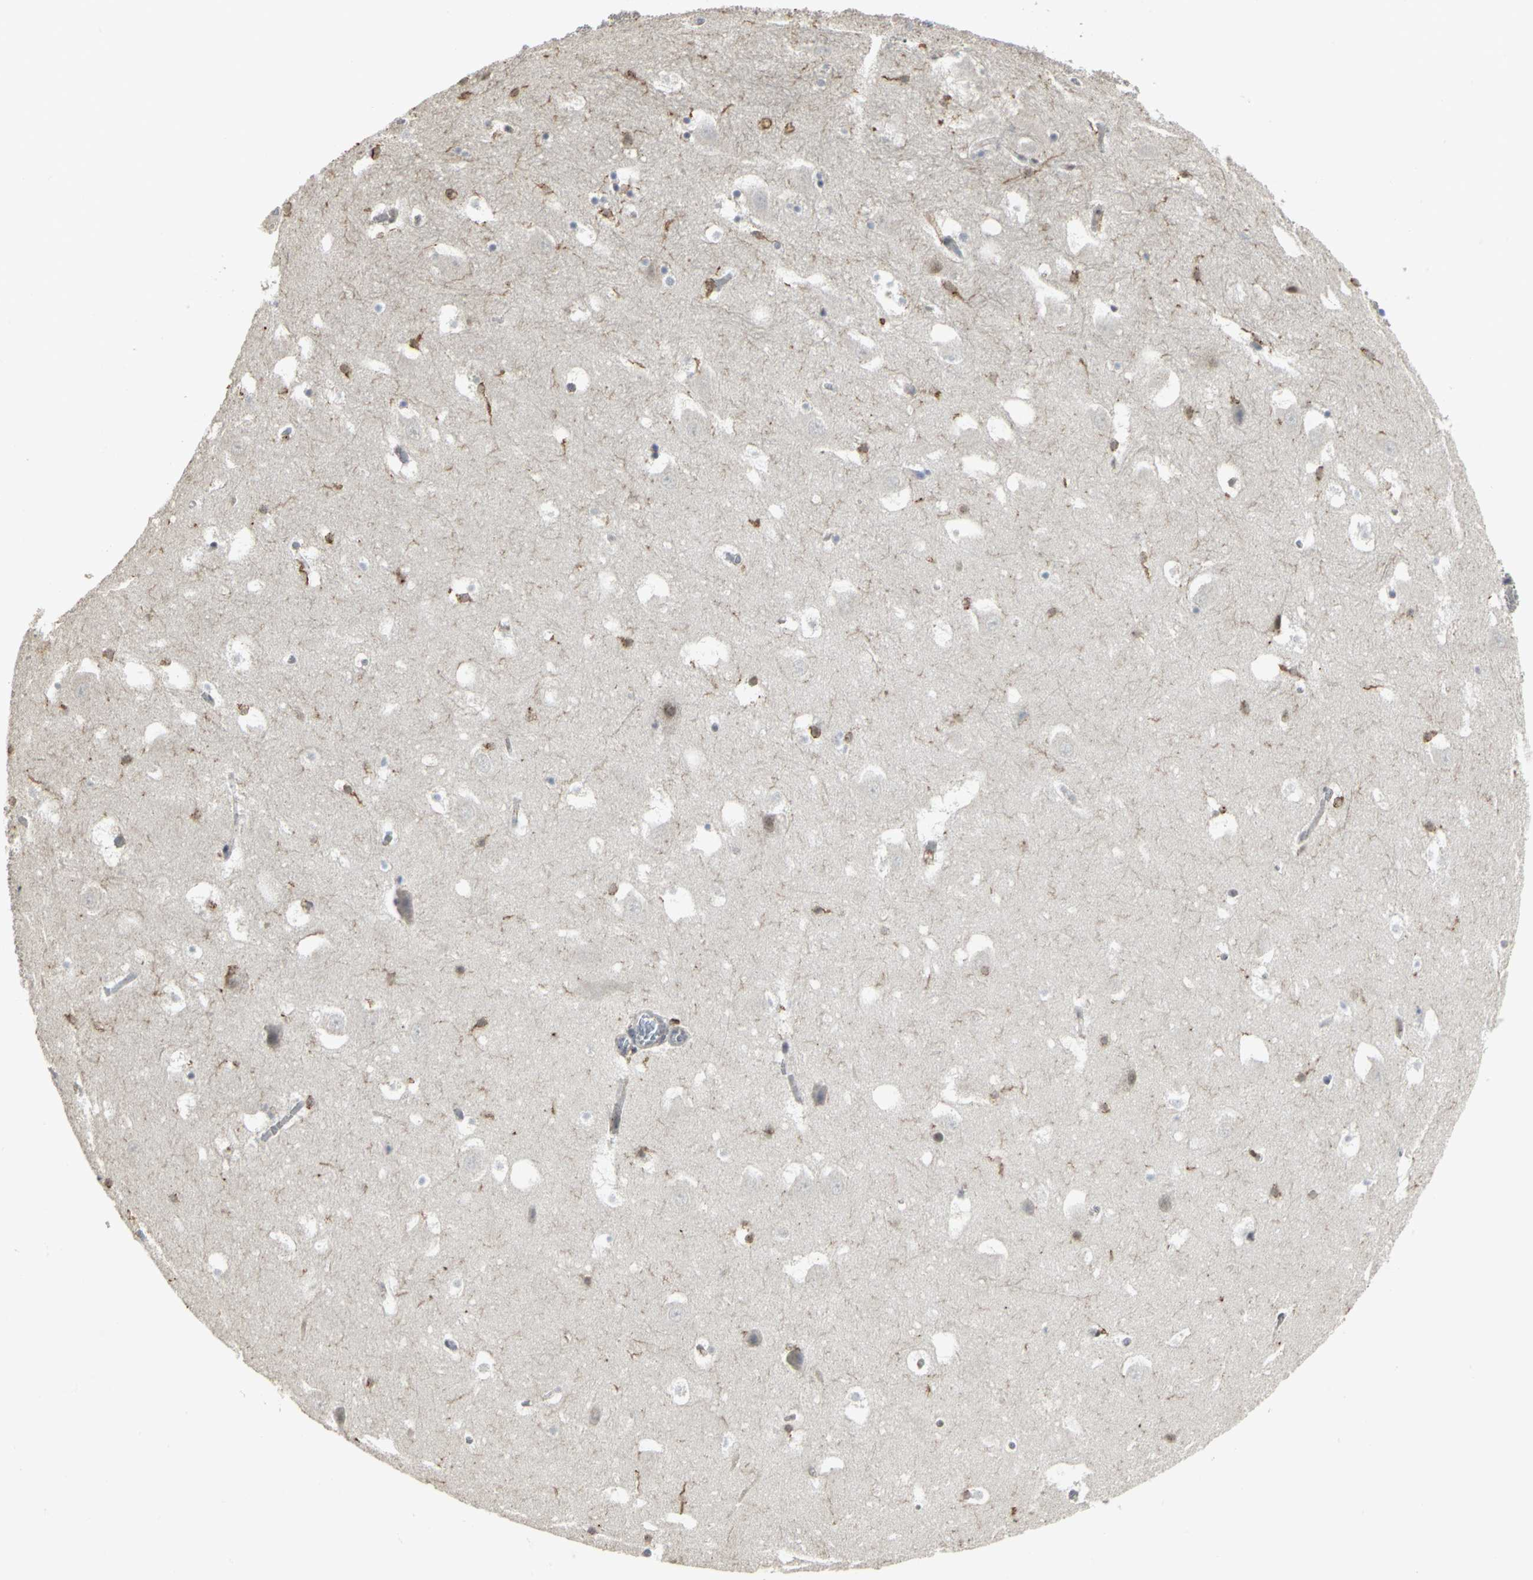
{"staining": {"intensity": "strong", "quantity": "<25%", "location": "cytoplasmic/membranous"}, "tissue": "hippocampus", "cell_type": "Glial cells", "image_type": "normal", "snomed": [{"axis": "morphology", "description": "Normal tissue, NOS"}, {"axis": "topography", "description": "Hippocampus"}], "caption": "Strong cytoplasmic/membranous staining for a protein is identified in approximately <25% of glial cells of benign hippocampus using IHC.", "gene": "SKAP2", "patient": {"sex": "male", "age": 45}}